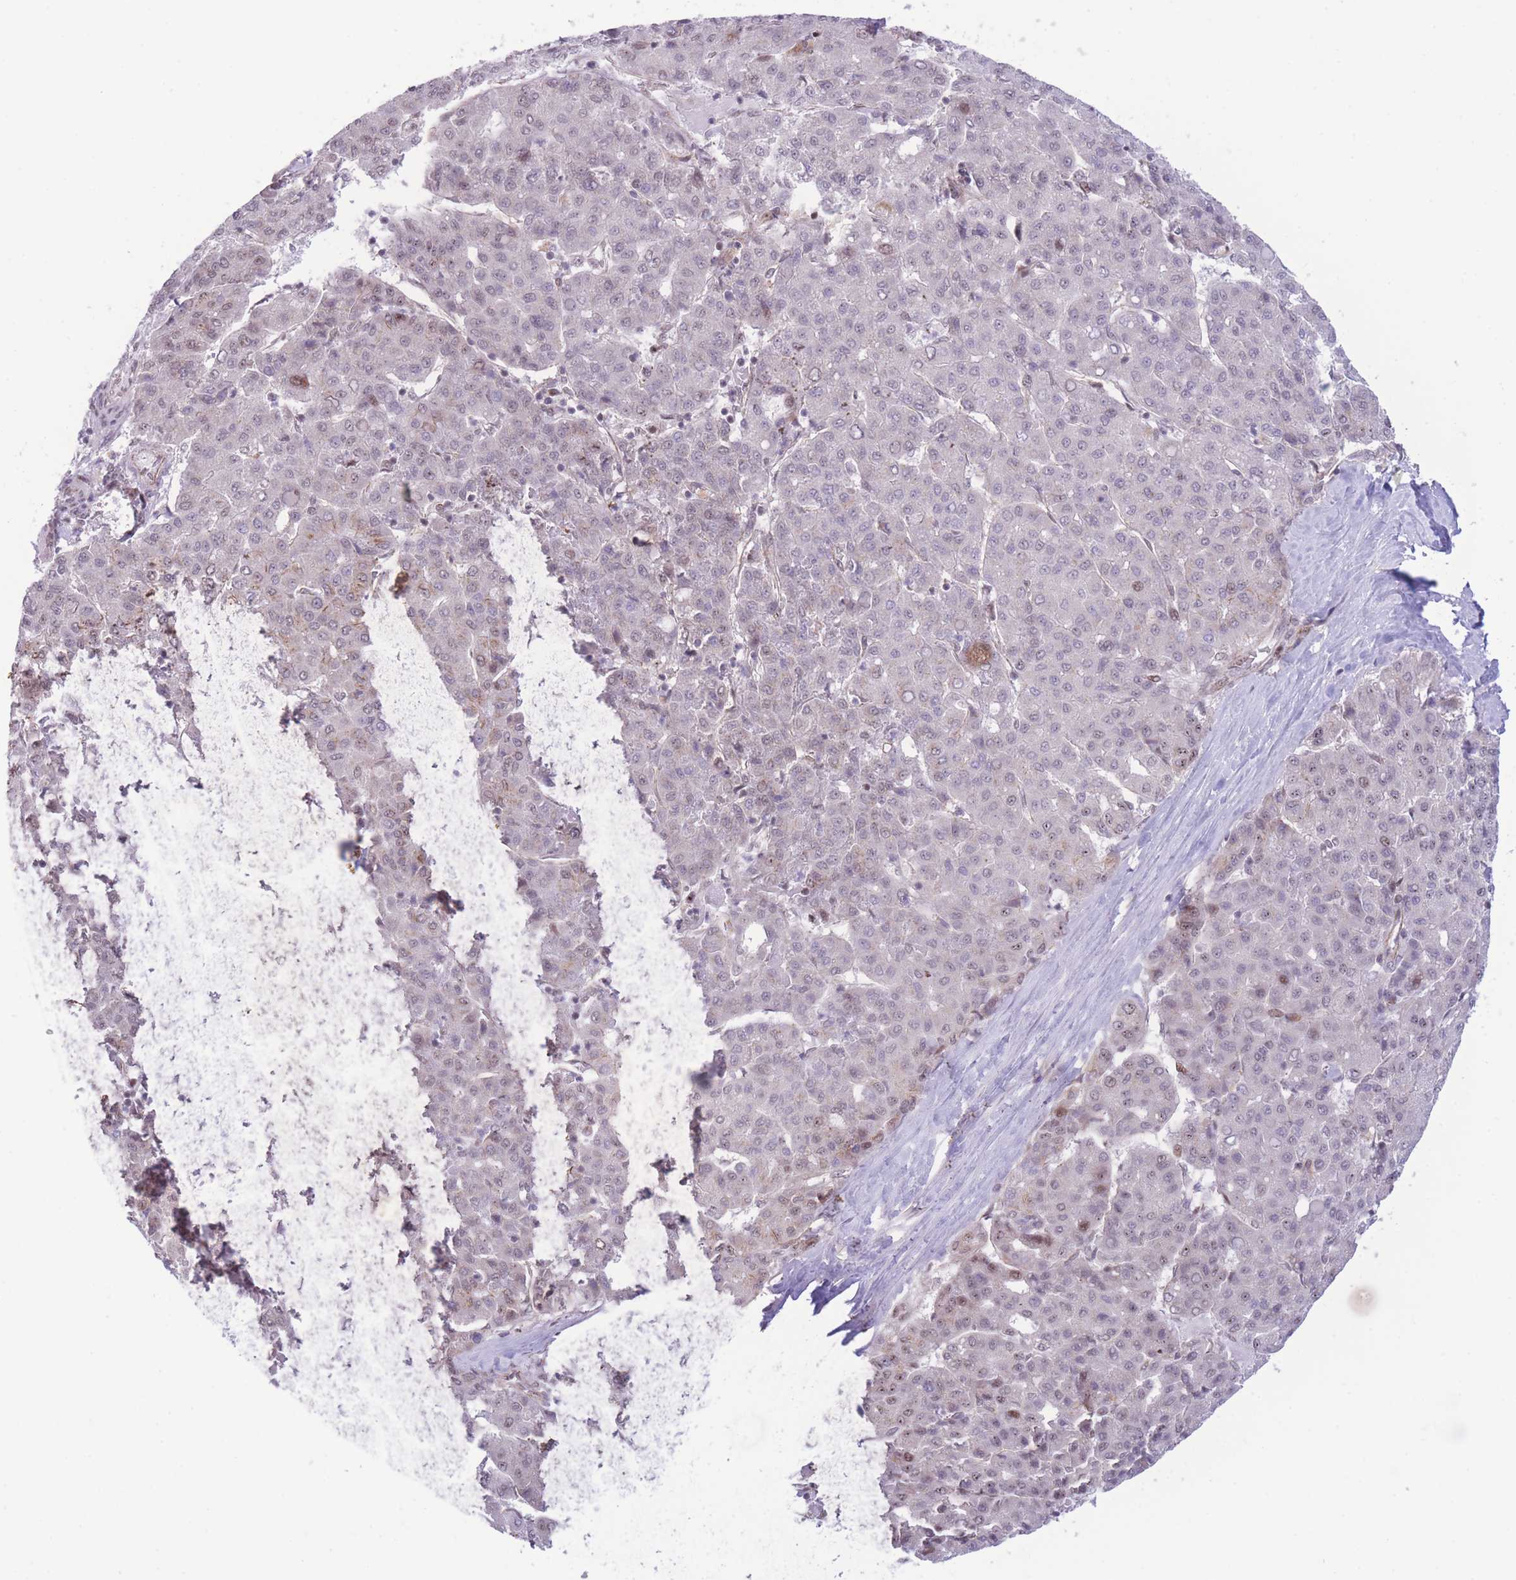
{"staining": {"intensity": "weak", "quantity": "<25%", "location": "nuclear"}, "tissue": "liver cancer", "cell_type": "Tumor cells", "image_type": "cancer", "snomed": [{"axis": "morphology", "description": "Carcinoma, Hepatocellular, NOS"}, {"axis": "topography", "description": "Liver"}], "caption": "An image of human liver hepatocellular carcinoma is negative for staining in tumor cells.", "gene": "PCIF1", "patient": {"sex": "male", "age": 65}}